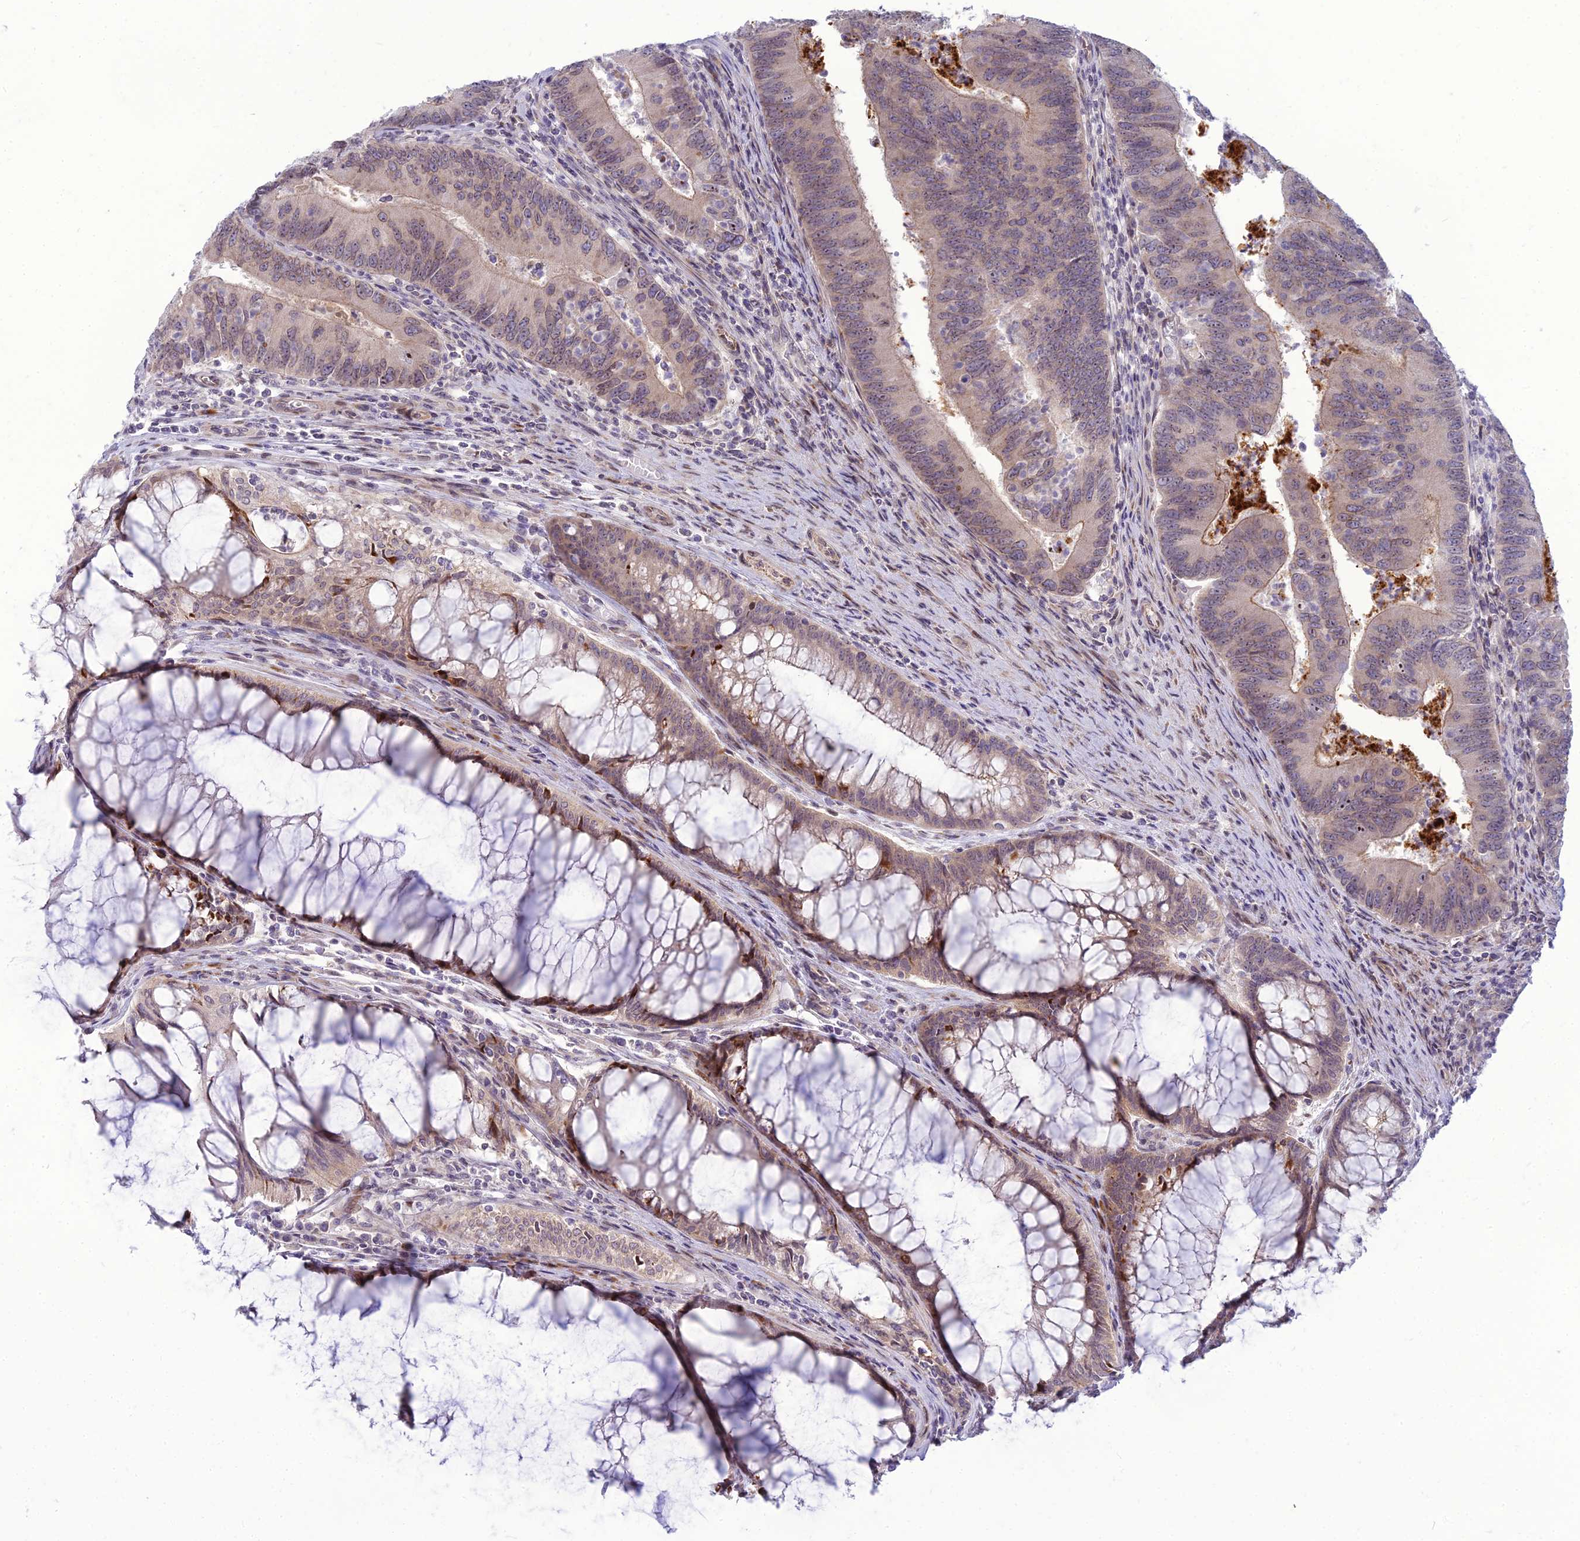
{"staining": {"intensity": "weak", "quantity": "25%-75%", "location": "cytoplasmic/membranous,nuclear"}, "tissue": "colorectal cancer", "cell_type": "Tumor cells", "image_type": "cancer", "snomed": [{"axis": "morphology", "description": "Adenocarcinoma, NOS"}, {"axis": "topography", "description": "Colon"}], "caption": "This micrograph reveals IHC staining of human colorectal cancer, with low weak cytoplasmic/membranous and nuclear staining in approximately 25%-75% of tumor cells.", "gene": "DTX2", "patient": {"sex": "female", "age": 67}}